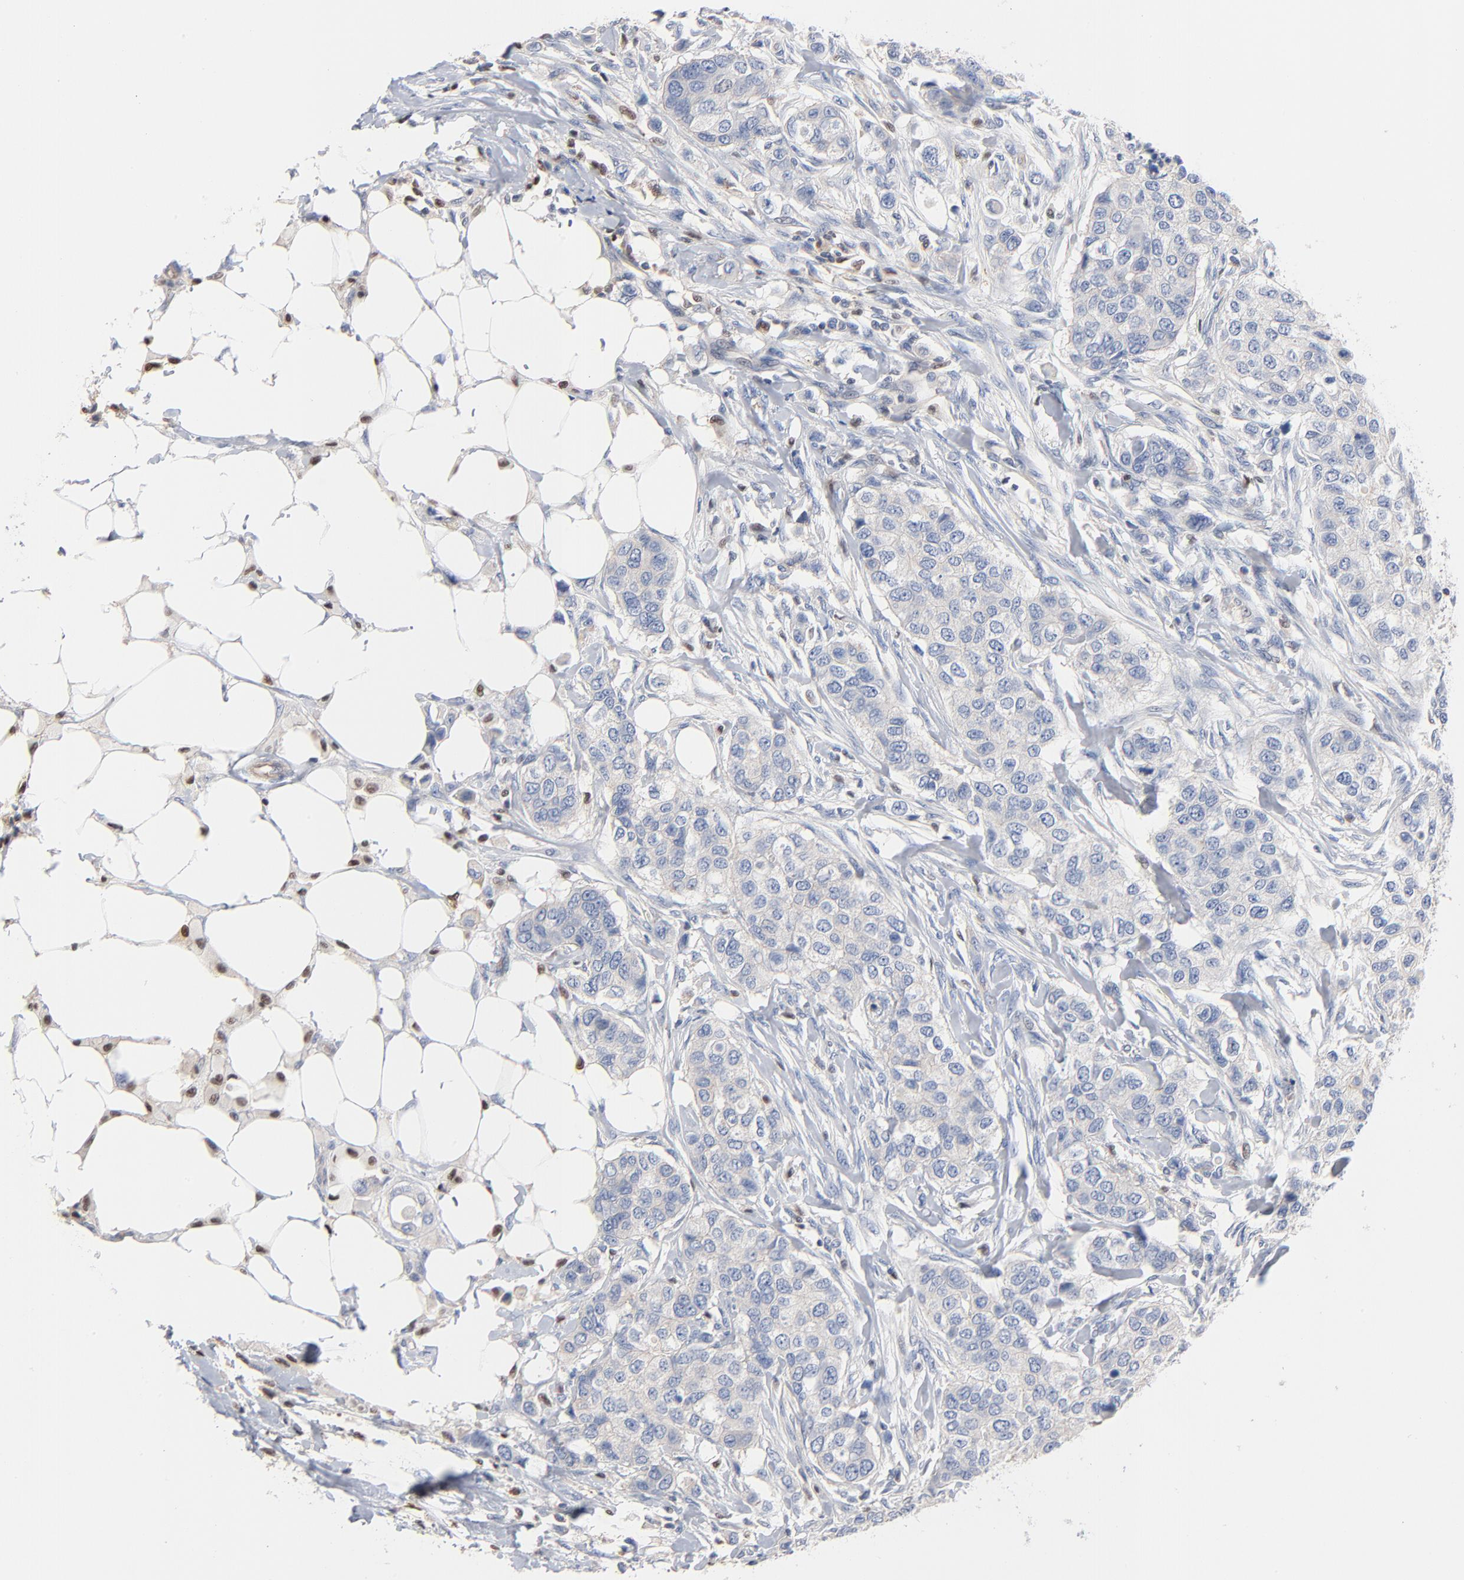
{"staining": {"intensity": "negative", "quantity": "none", "location": "none"}, "tissue": "breast cancer", "cell_type": "Tumor cells", "image_type": "cancer", "snomed": [{"axis": "morphology", "description": "Normal tissue, NOS"}, {"axis": "morphology", "description": "Duct carcinoma"}, {"axis": "topography", "description": "Breast"}], "caption": "Breast cancer (infiltrating ductal carcinoma) stained for a protein using immunohistochemistry displays no staining tumor cells.", "gene": "ARHGEF6", "patient": {"sex": "female", "age": 49}}